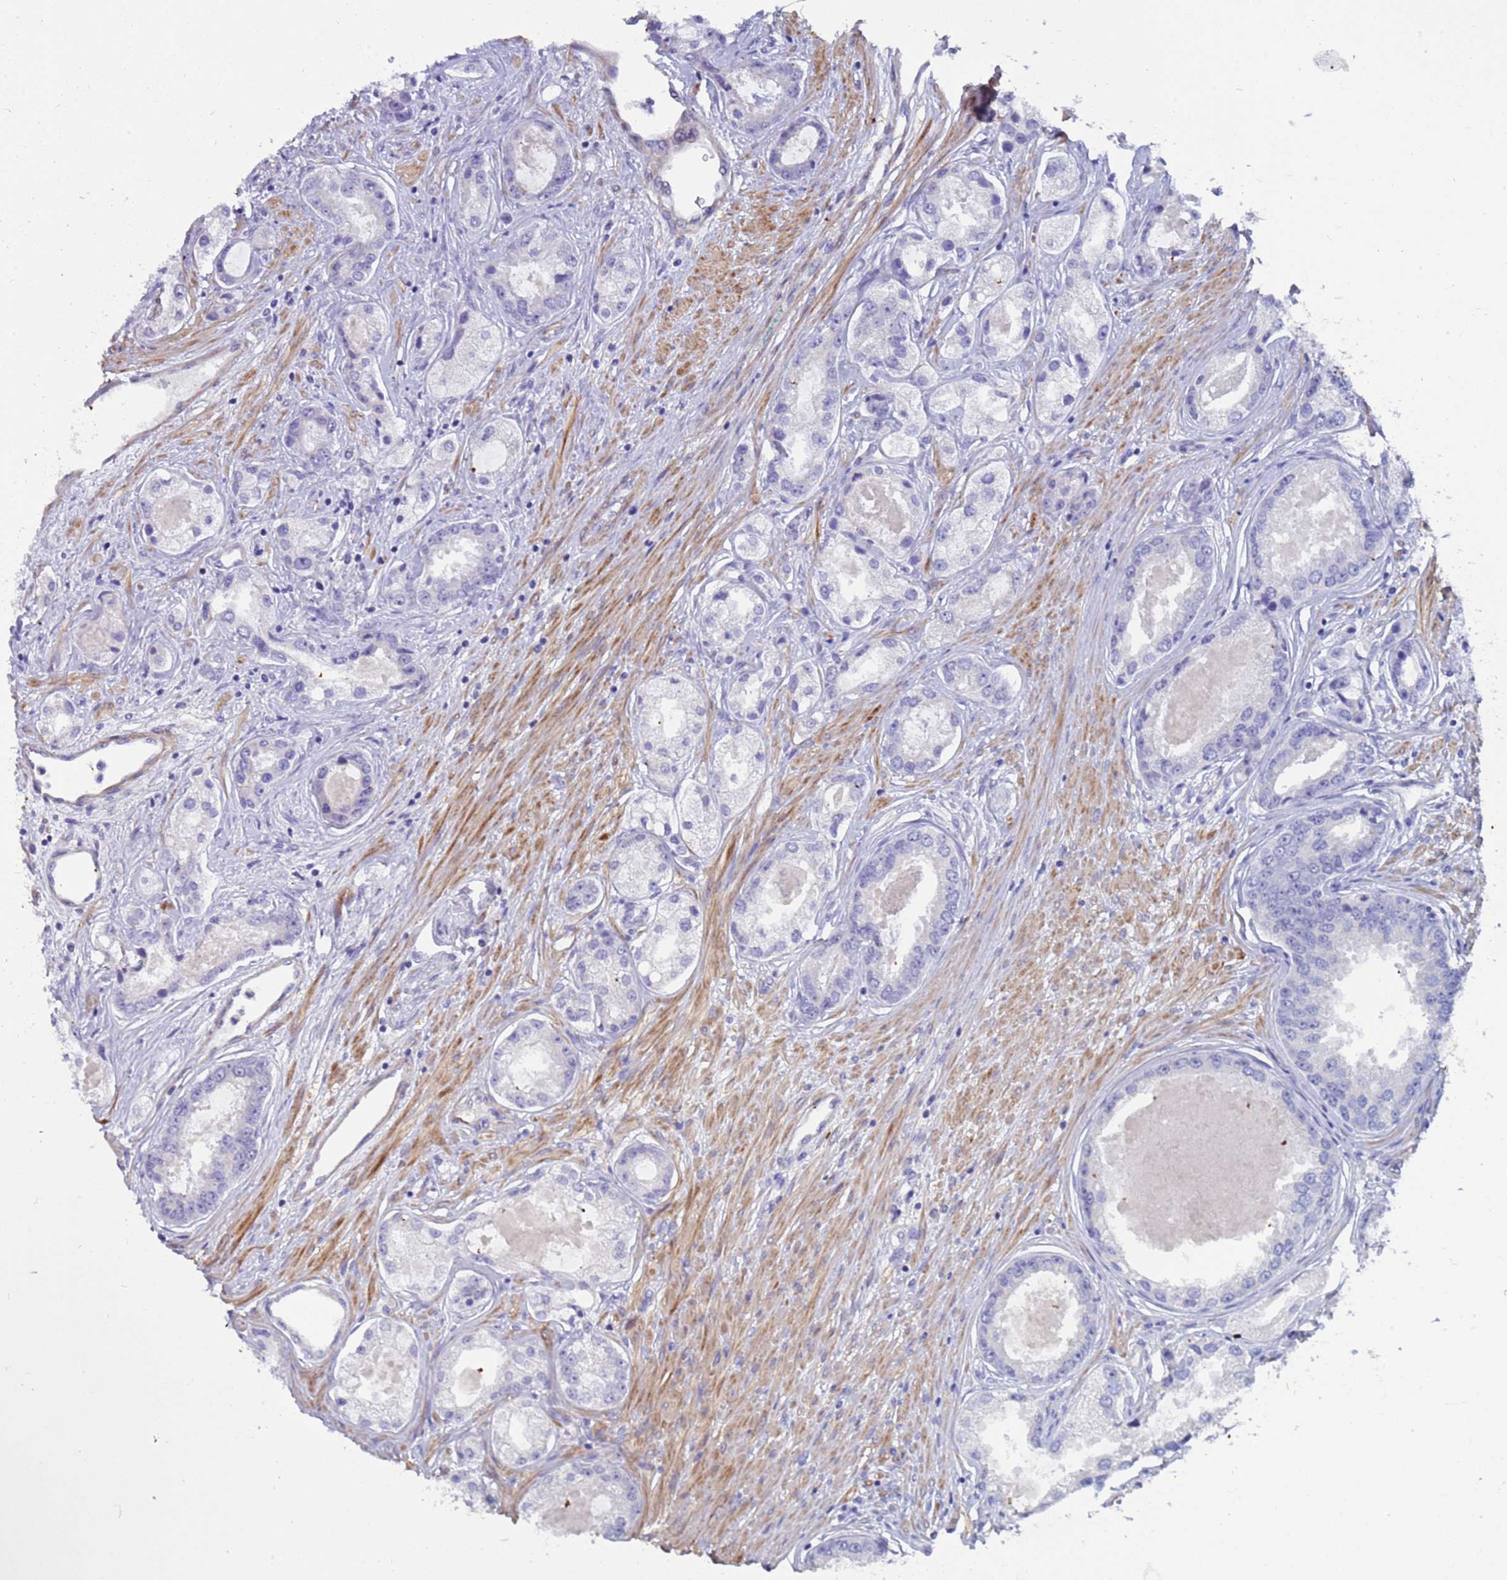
{"staining": {"intensity": "negative", "quantity": "none", "location": "none"}, "tissue": "prostate cancer", "cell_type": "Tumor cells", "image_type": "cancer", "snomed": [{"axis": "morphology", "description": "Adenocarcinoma, Low grade"}, {"axis": "topography", "description": "Prostate"}], "caption": "Tumor cells are negative for protein expression in human prostate cancer.", "gene": "KBTBD3", "patient": {"sex": "male", "age": 68}}